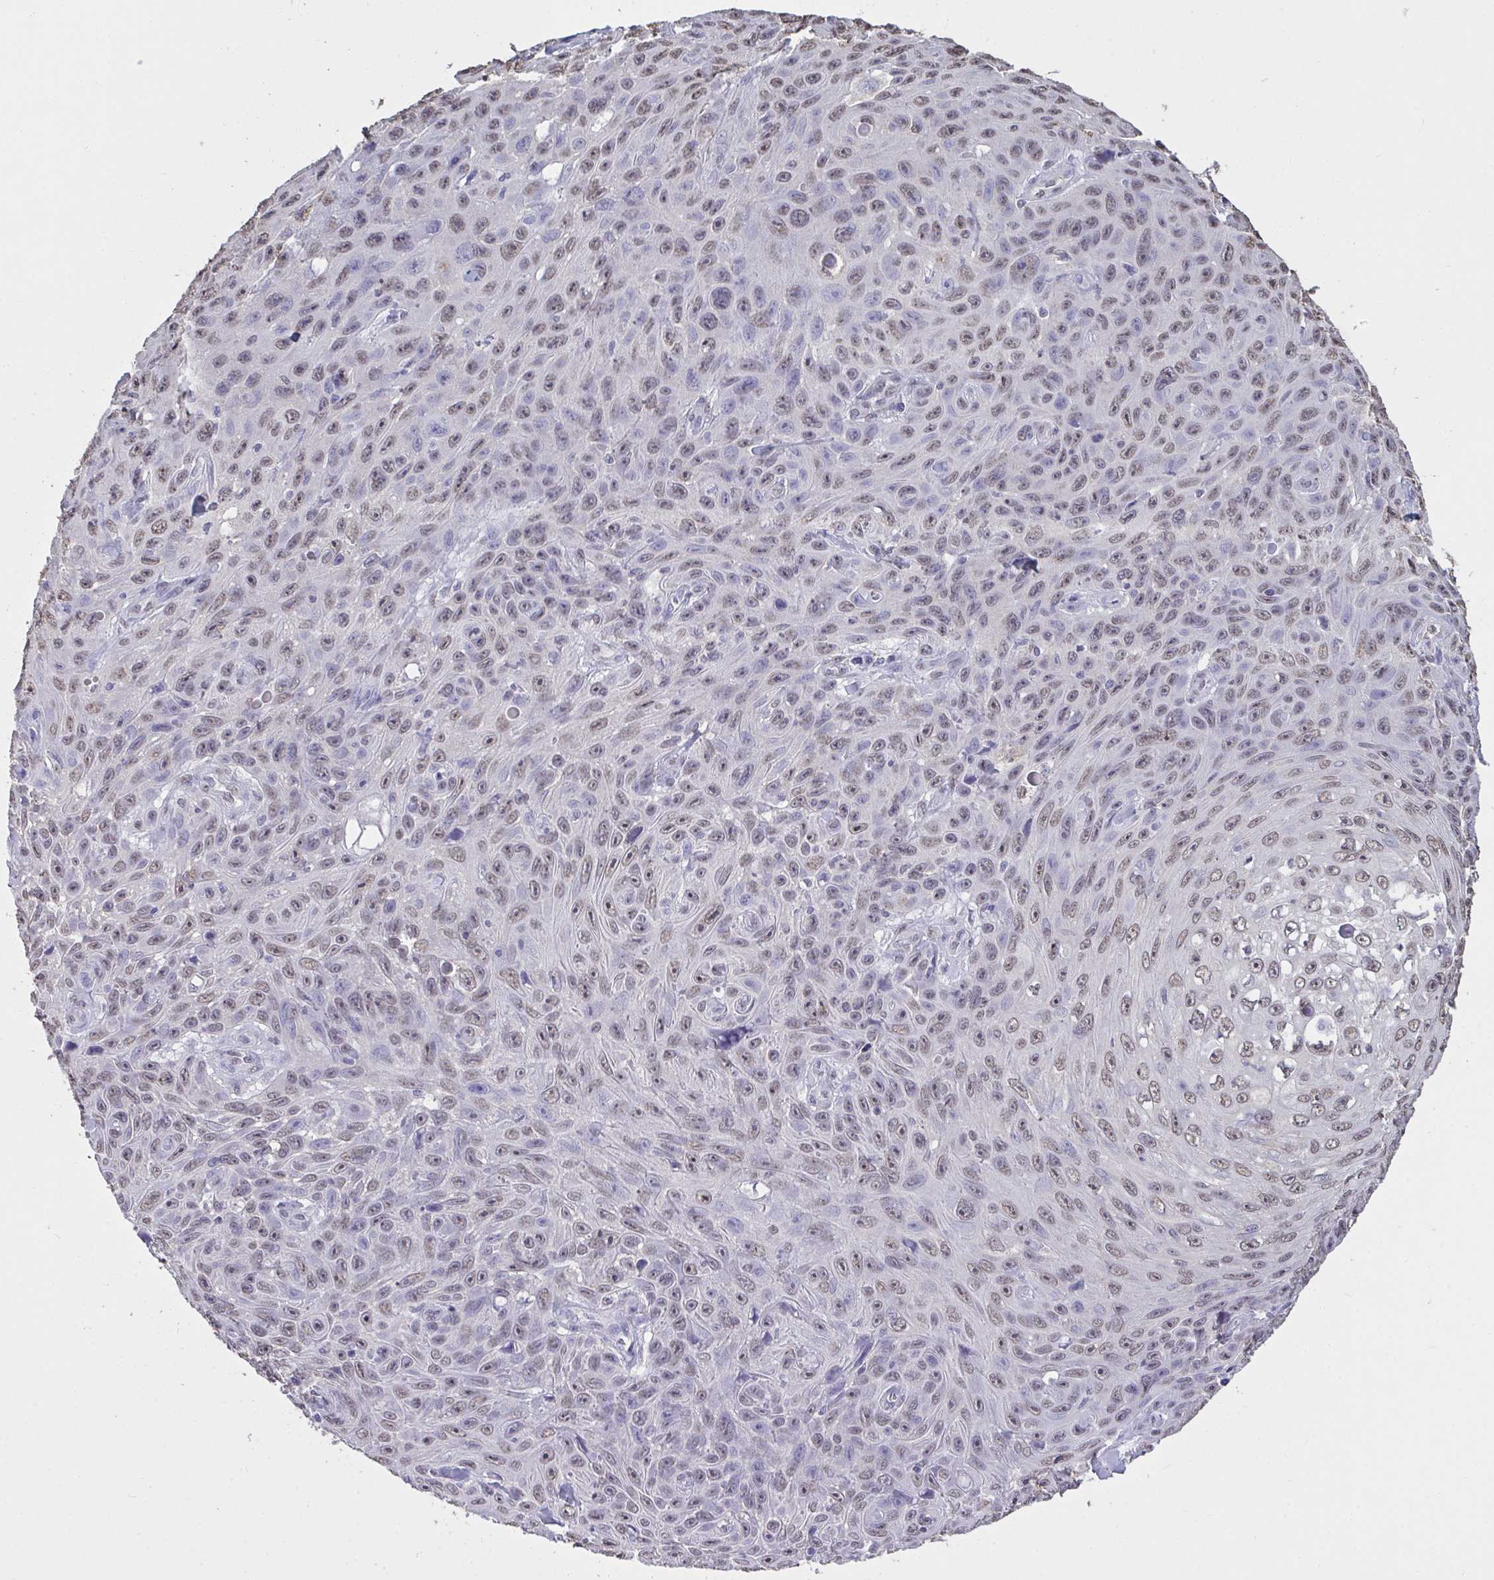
{"staining": {"intensity": "weak", "quantity": "25%-75%", "location": "nuclear"}, "tissue": "skin cancer", "cell_type": "Tumor cells", "image_type": "cancer", "snomed": [{"axis": "morphology", "description": "Squamous cell carcinoma, NOS"}, {"axis": "topography", "description": "Skin"}], "caption": "Protein staining of skin cancer (squamous cell carcinoma) tissue demonstrates weak nuclear staining in about 25%-75% of tumor cells. Nuclei are stained in blue.", "gene": "SEMA6B", "patient": {"sex": "male", "age": 82}}